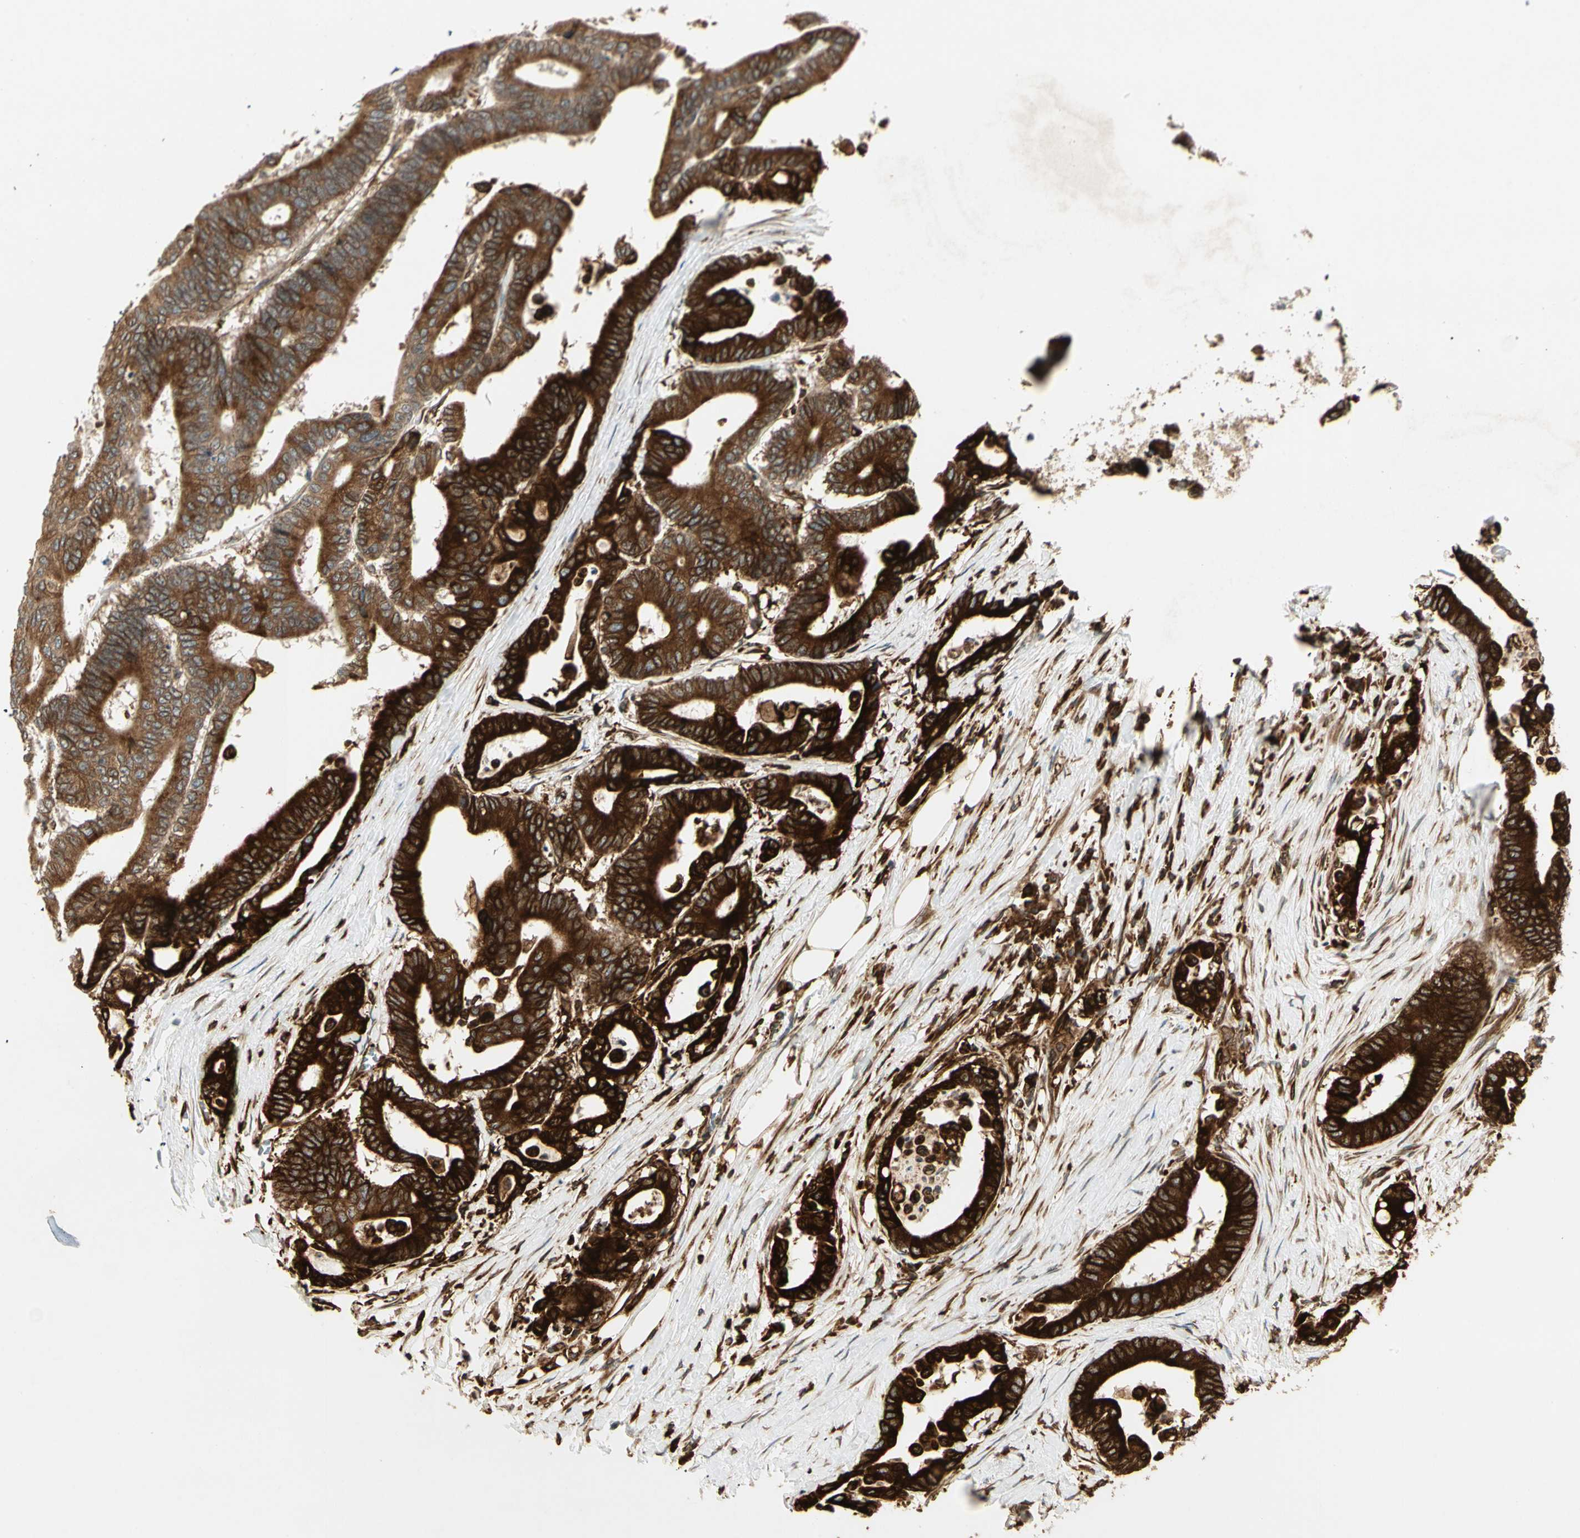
{"staining": {"intensity": "strong", "quantity": ">75%", "location": "cytoplasmic/membranous"}, "tissue": "colorectal cancer", "cell_type": "Tumor cells", "image_type": "cancer", "snomed": [{"axis": "morphology", "description": "Normal tissue, NOS"}, {"axis": "morphology", "description": "Adenocarcinoma, NOS"}, {"axis": "topography", "description": "Colon"}], "caption": "Tumor cells demonstrate high levels of strong cytoplasmic/membranous staining in approximately >75% of cells in human colorectal cancer (adenocarcinoma). (DAB (3,3'-diaminobenzidine) IHC with brightfield microscopy, high magnification).", "gene": "TAPBP", "patient": {"sex": "male", "age": 82}}